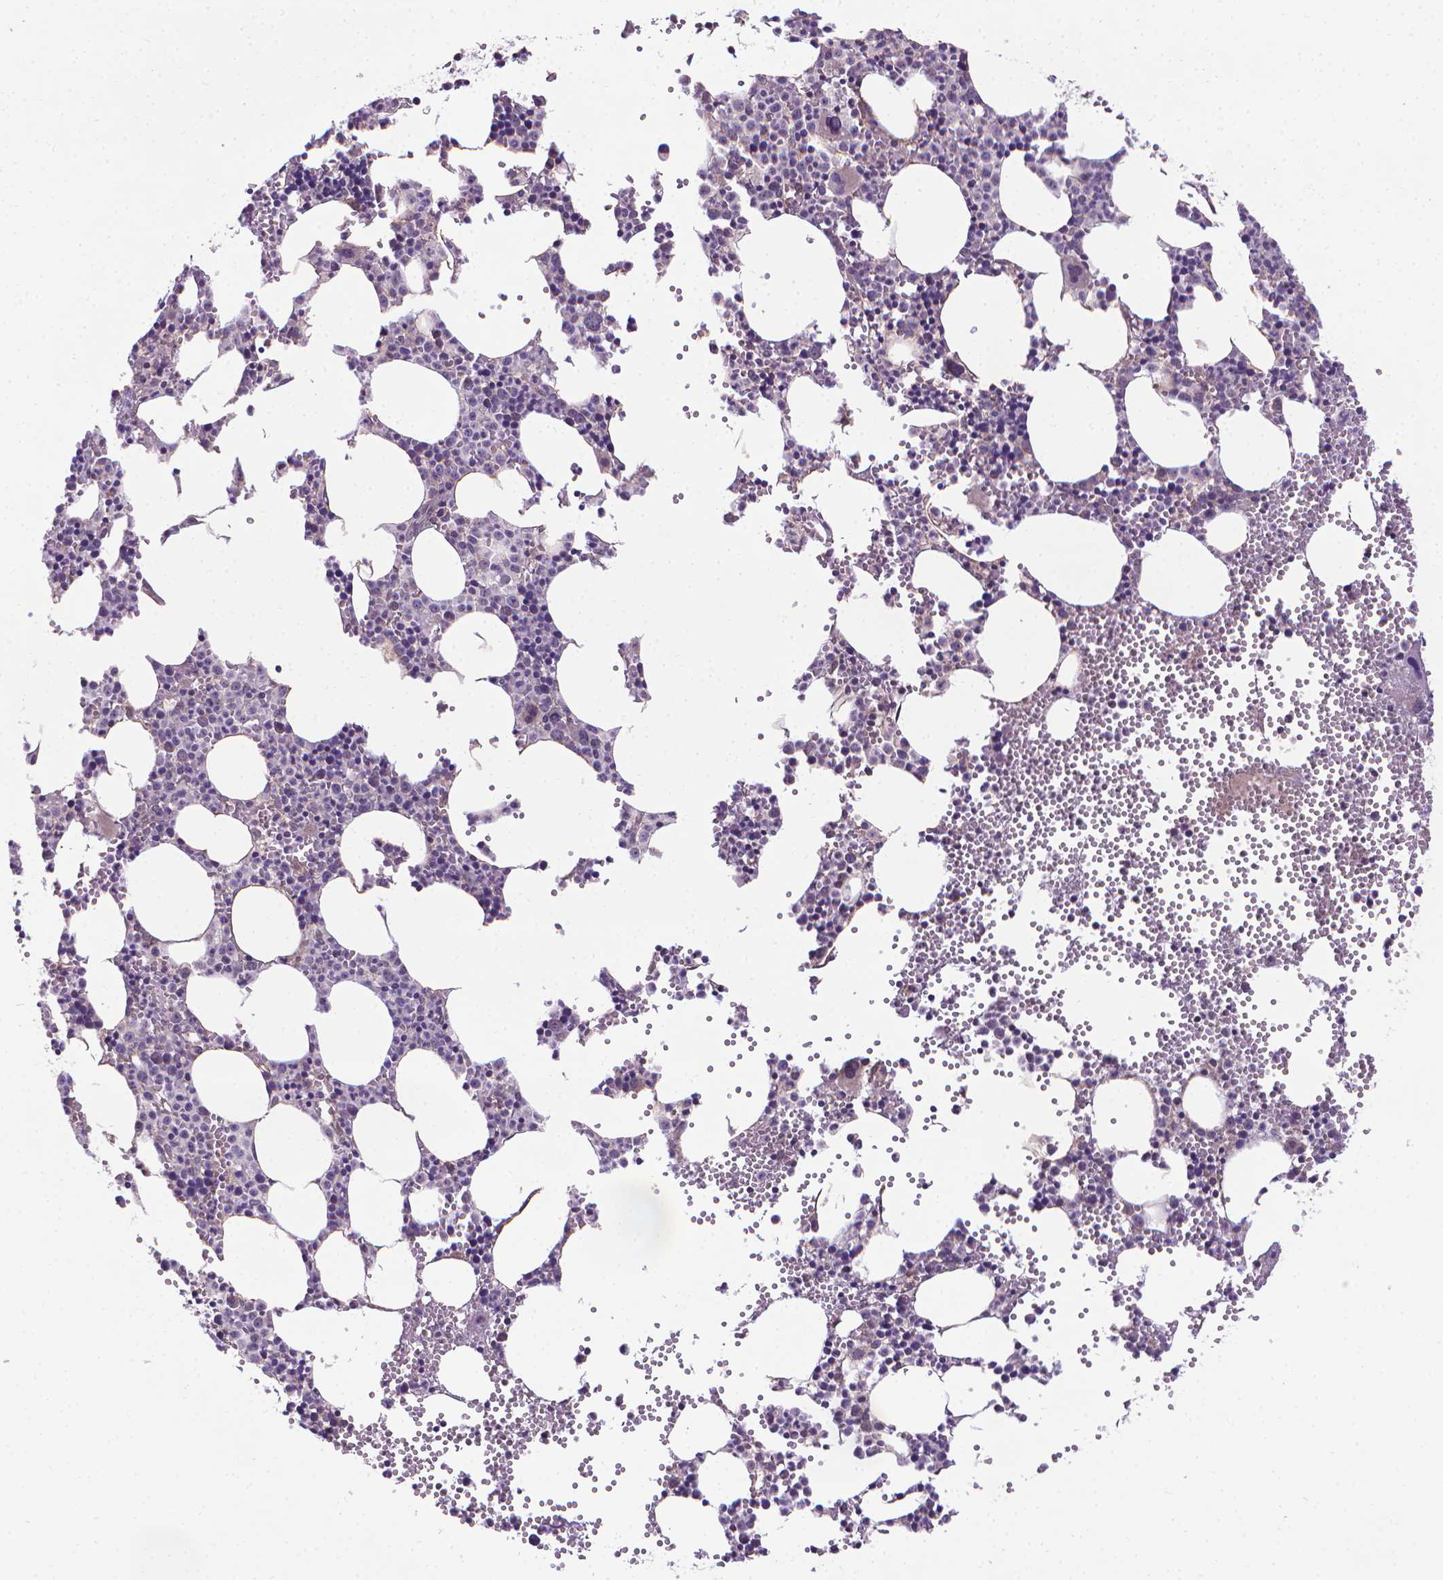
{"staining": {"intensity": "negative", "quantity": "none", "location": "none"}, "tissue": "bone marrow", "cell_type": "Hematopoietic cells", "image_type": "normal", "snomed": [{"axis": "morphology", "description": "Normal tissue, NOS"}, {"axis": "topography", "description": "Bone marrow"}], "caption": "Immunohistochemistry (IHC) of benign bone marrow displays no positivity in hematopoietic cells.", "gene": "GPR63", "patient": {"sex": "male", "age": 89}}